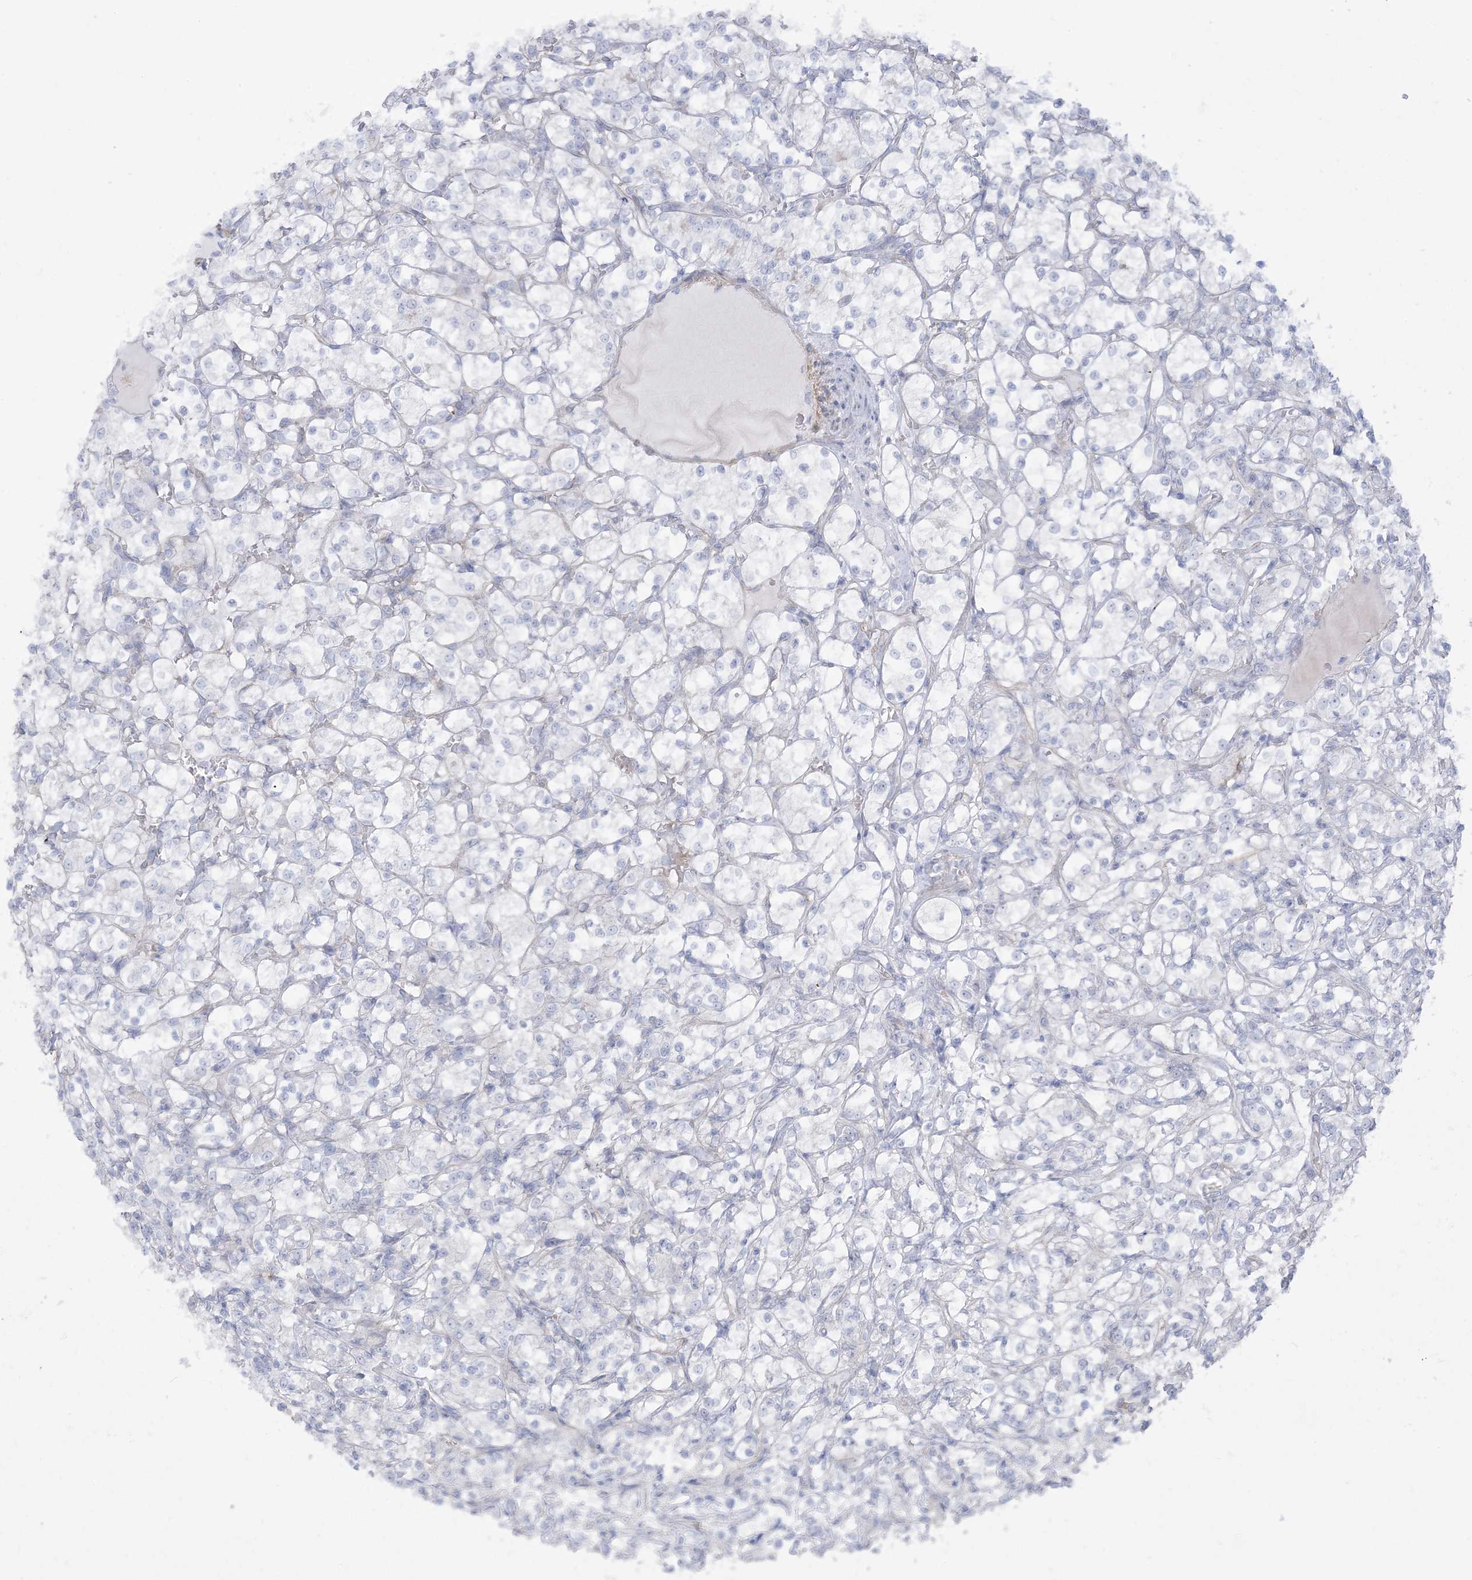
{"staining": {"intensity": "negative", "quantity": "none", "location": "none"}, "tissue": "renal cancer", "cell_type": "Tumor cells", "image_type": "cancer", "snomed": [{"axis": "morphology", "description": "Adenocarcinoma, NOS"}, {"axis": "topography", "description": "Kidney"}], "caption": "High power microscopy histopathology image of an immunohistochemistry (IHC) photomicrograph of renal adenocarcinoma, revealing no significant expression in tumor cells.", "gene": "AGXT", "patient": {"sex": "female", "age": 69}}